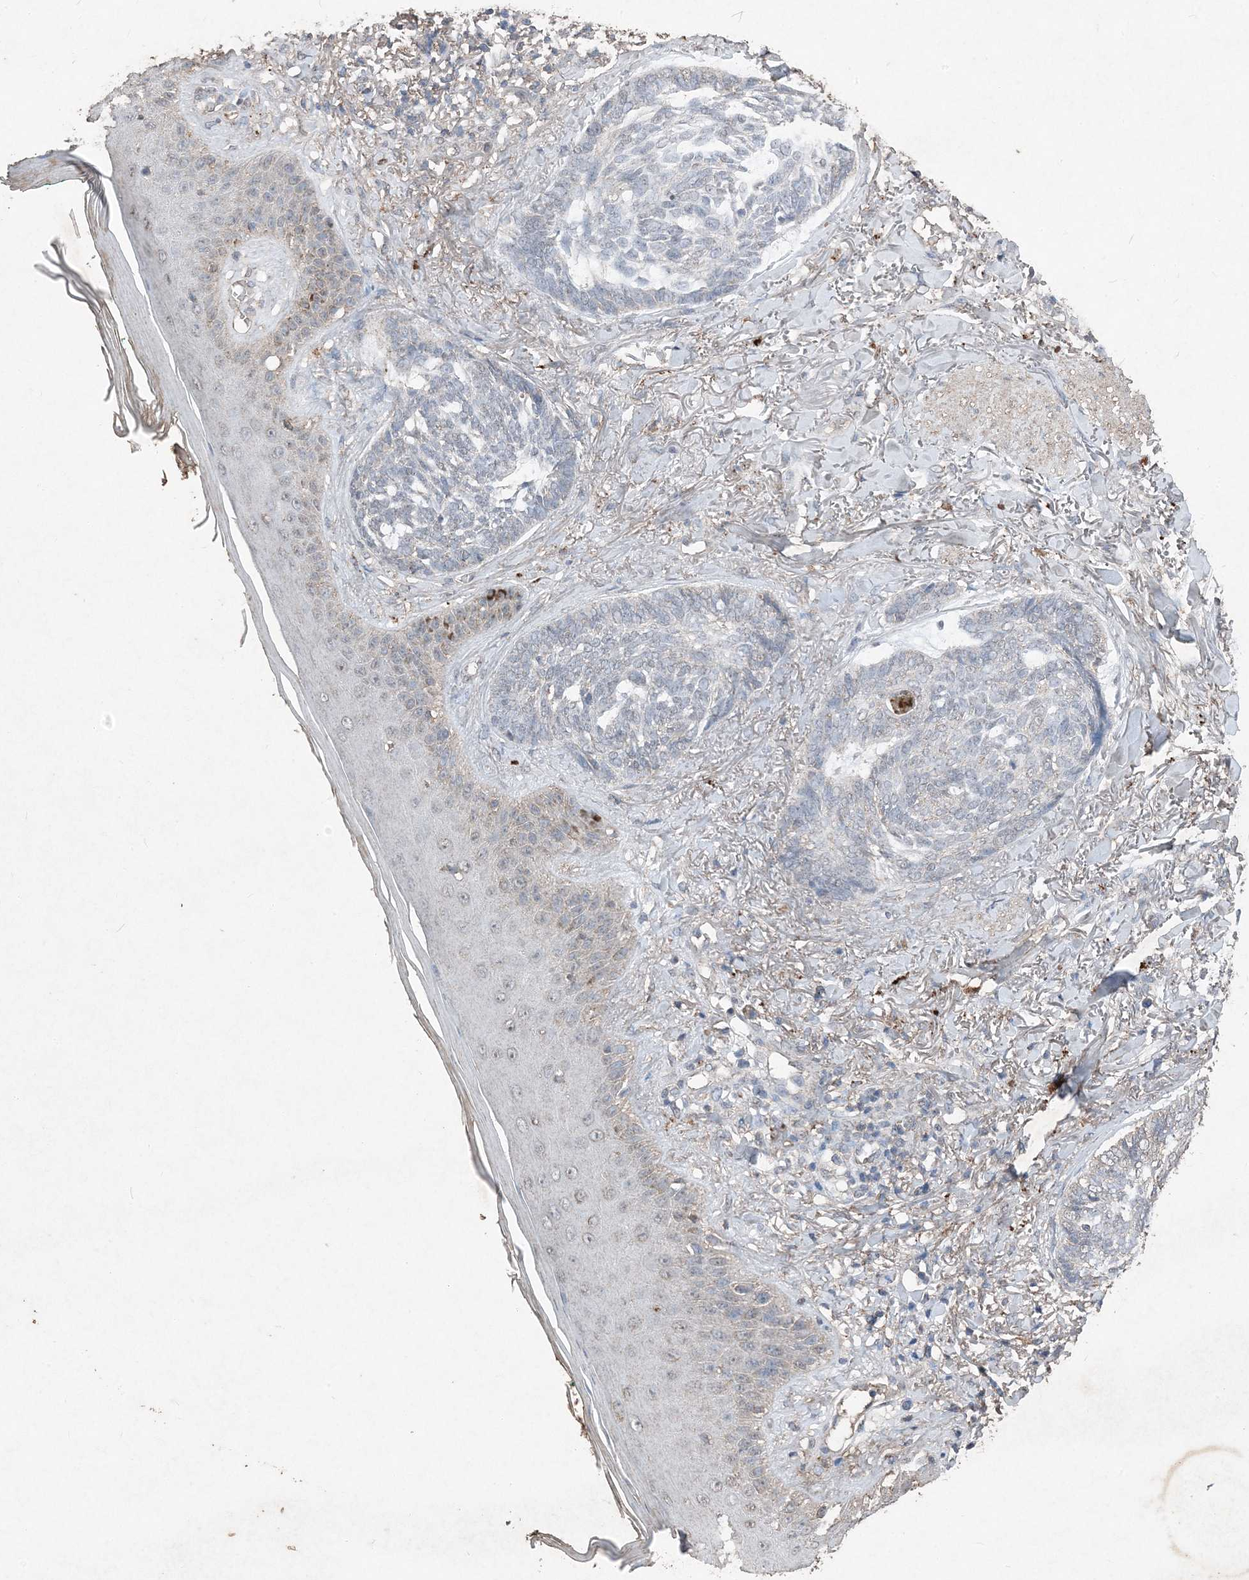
{"staining": {"intensity": "negative", "quantity": "none", "location": "none"}, "tissue": "skin cancer", "cell_type": "Tumor cells", "image_type": "cancer", "snomed": [{"axis": "morphology", "description": "Basal cell carcinoma"}, {"axis": "topography", "description": "Skin"}], "caption": "This is an immunohistochemistry (IHC) micrograph of skin cancer. There is no staining in tumor cells.", "gene": "FCN3", "patient": {"sex": "male", "age": 43}}